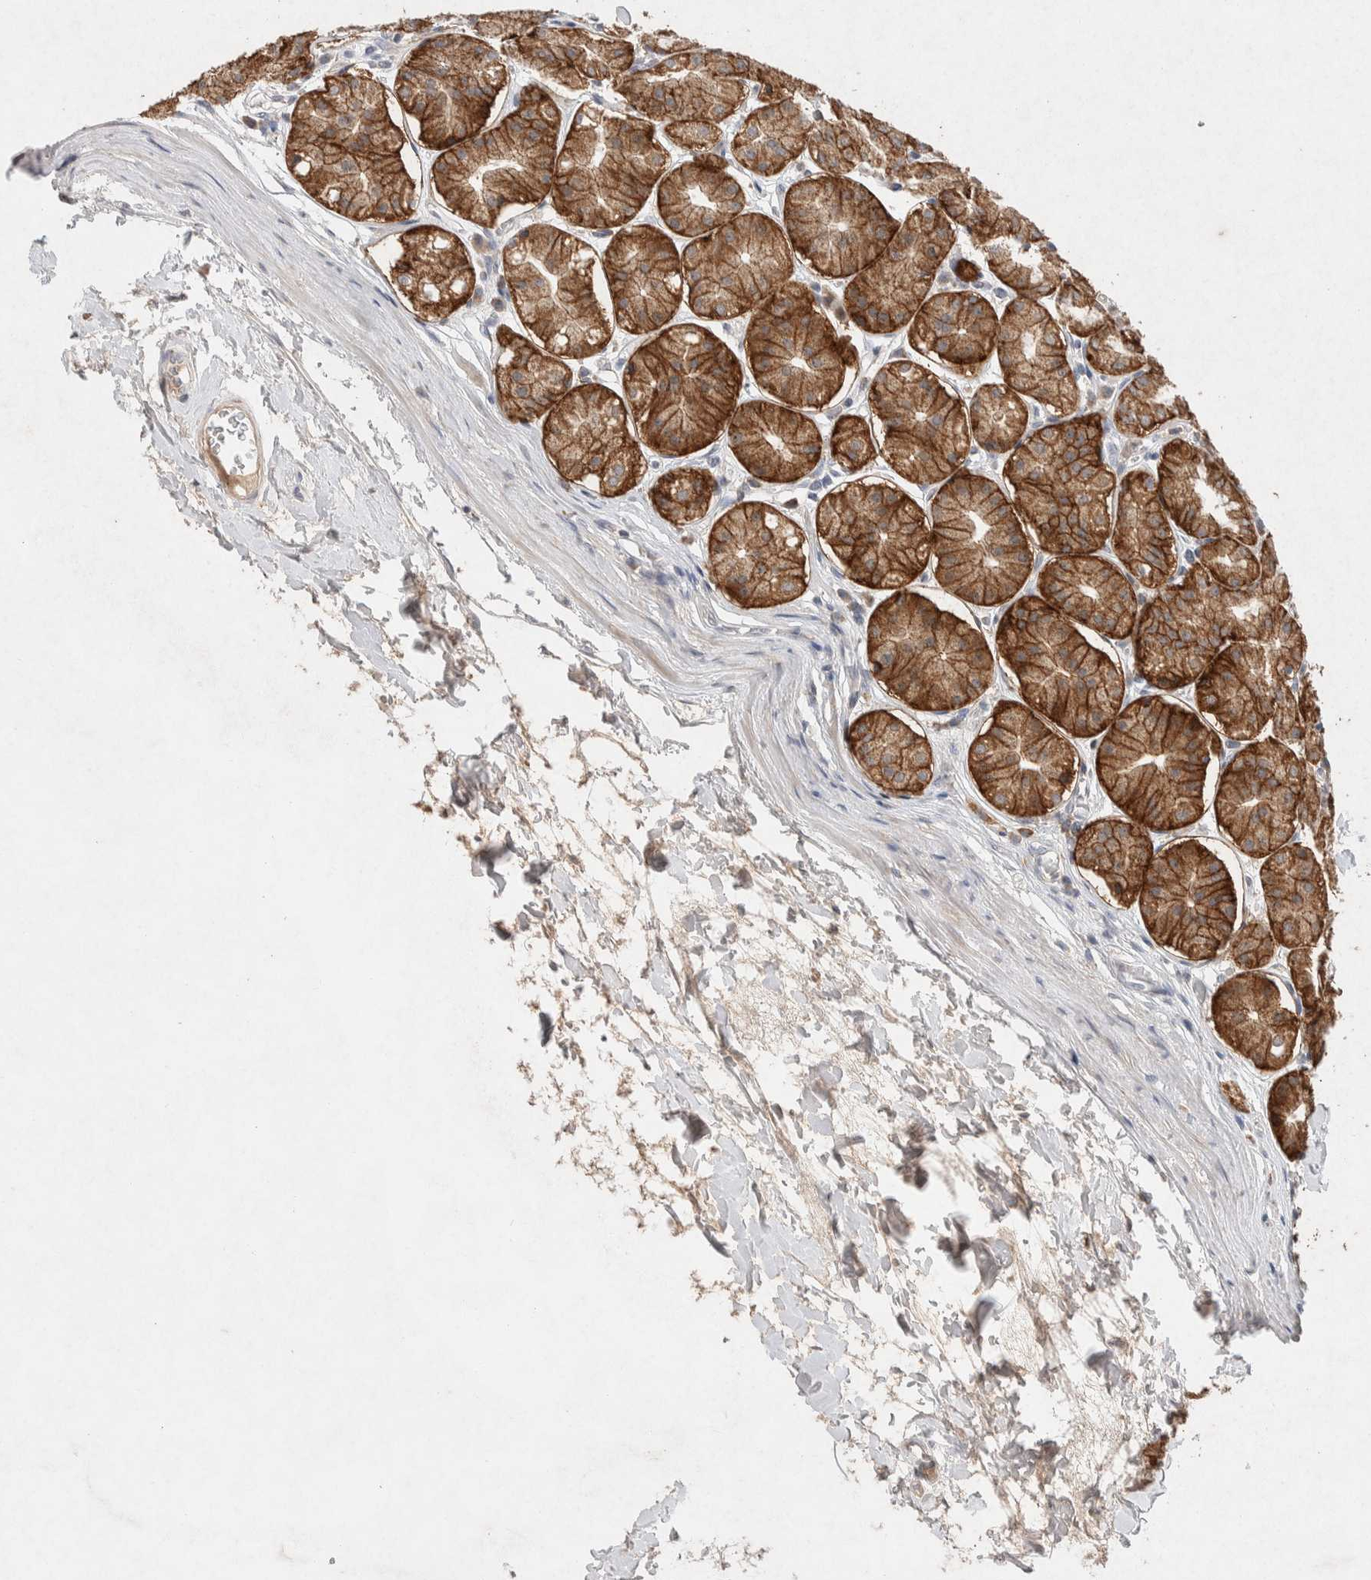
{"staining": {"intensity": "strong", "quantity": "25%-75%", "location": "cytoplasmic/membranous"}, "tissue": "stomach", "cell_type": "Glandular cells", "image_type": "normal", "snomed": [{"axis": "morphology", "description": "Normal tissue, NOS"}, {"axis": "topography", "description": "Stomach"}, {"axis": "topography", "description": "Stomach, lower"}], "caption": "Protein expression analysis of benign stomach exhibits strong cytoplasmic/membranous staining in about 25%-75% of glandular cells.", "gene": "CMTM4", "patient": {"sex": "female", "age": 56}}